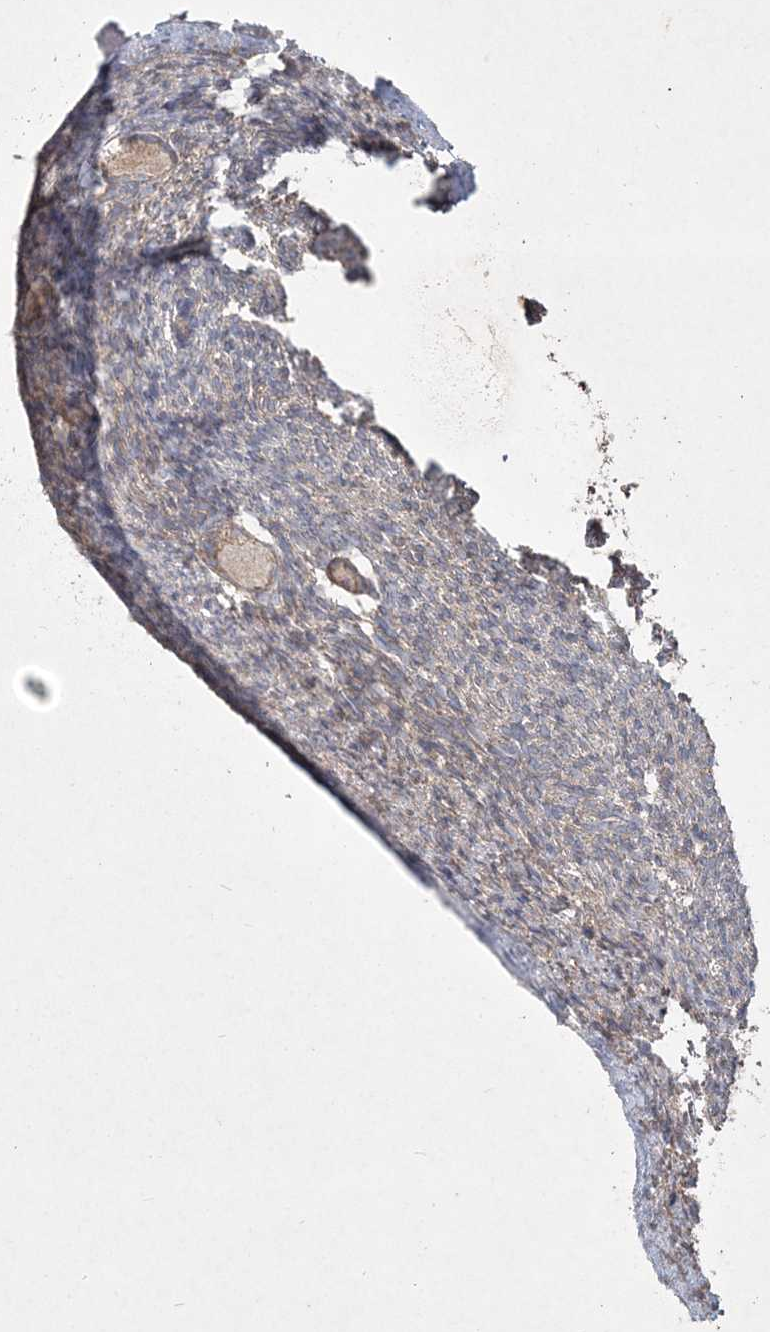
{"staining": {"intensity": "weak", "quantity": ">75%", "location": "cytoplasmic/membranous"}, "tissue": "ovary", "cell_type": "Follicle cells", "image_type": "normal", "snomed": [{"axis": "morphology", "description": "Normal tissue, NOS"}, {"axis": "topography", "description": "Ovary"}], "caption": "Protein expression analysis of unremarkable human ovary reveals weak cytoplasmic/membranous expression in approximately >75% of follicle cells. Using DAB (3,3'-diaminobenzidine) (brown) and hematoxylin (blue) stains, captured at high magnification using brightfield microscopy.", "gene": "LRPPRC", "patient": {"sex": "female", "age": 34}}